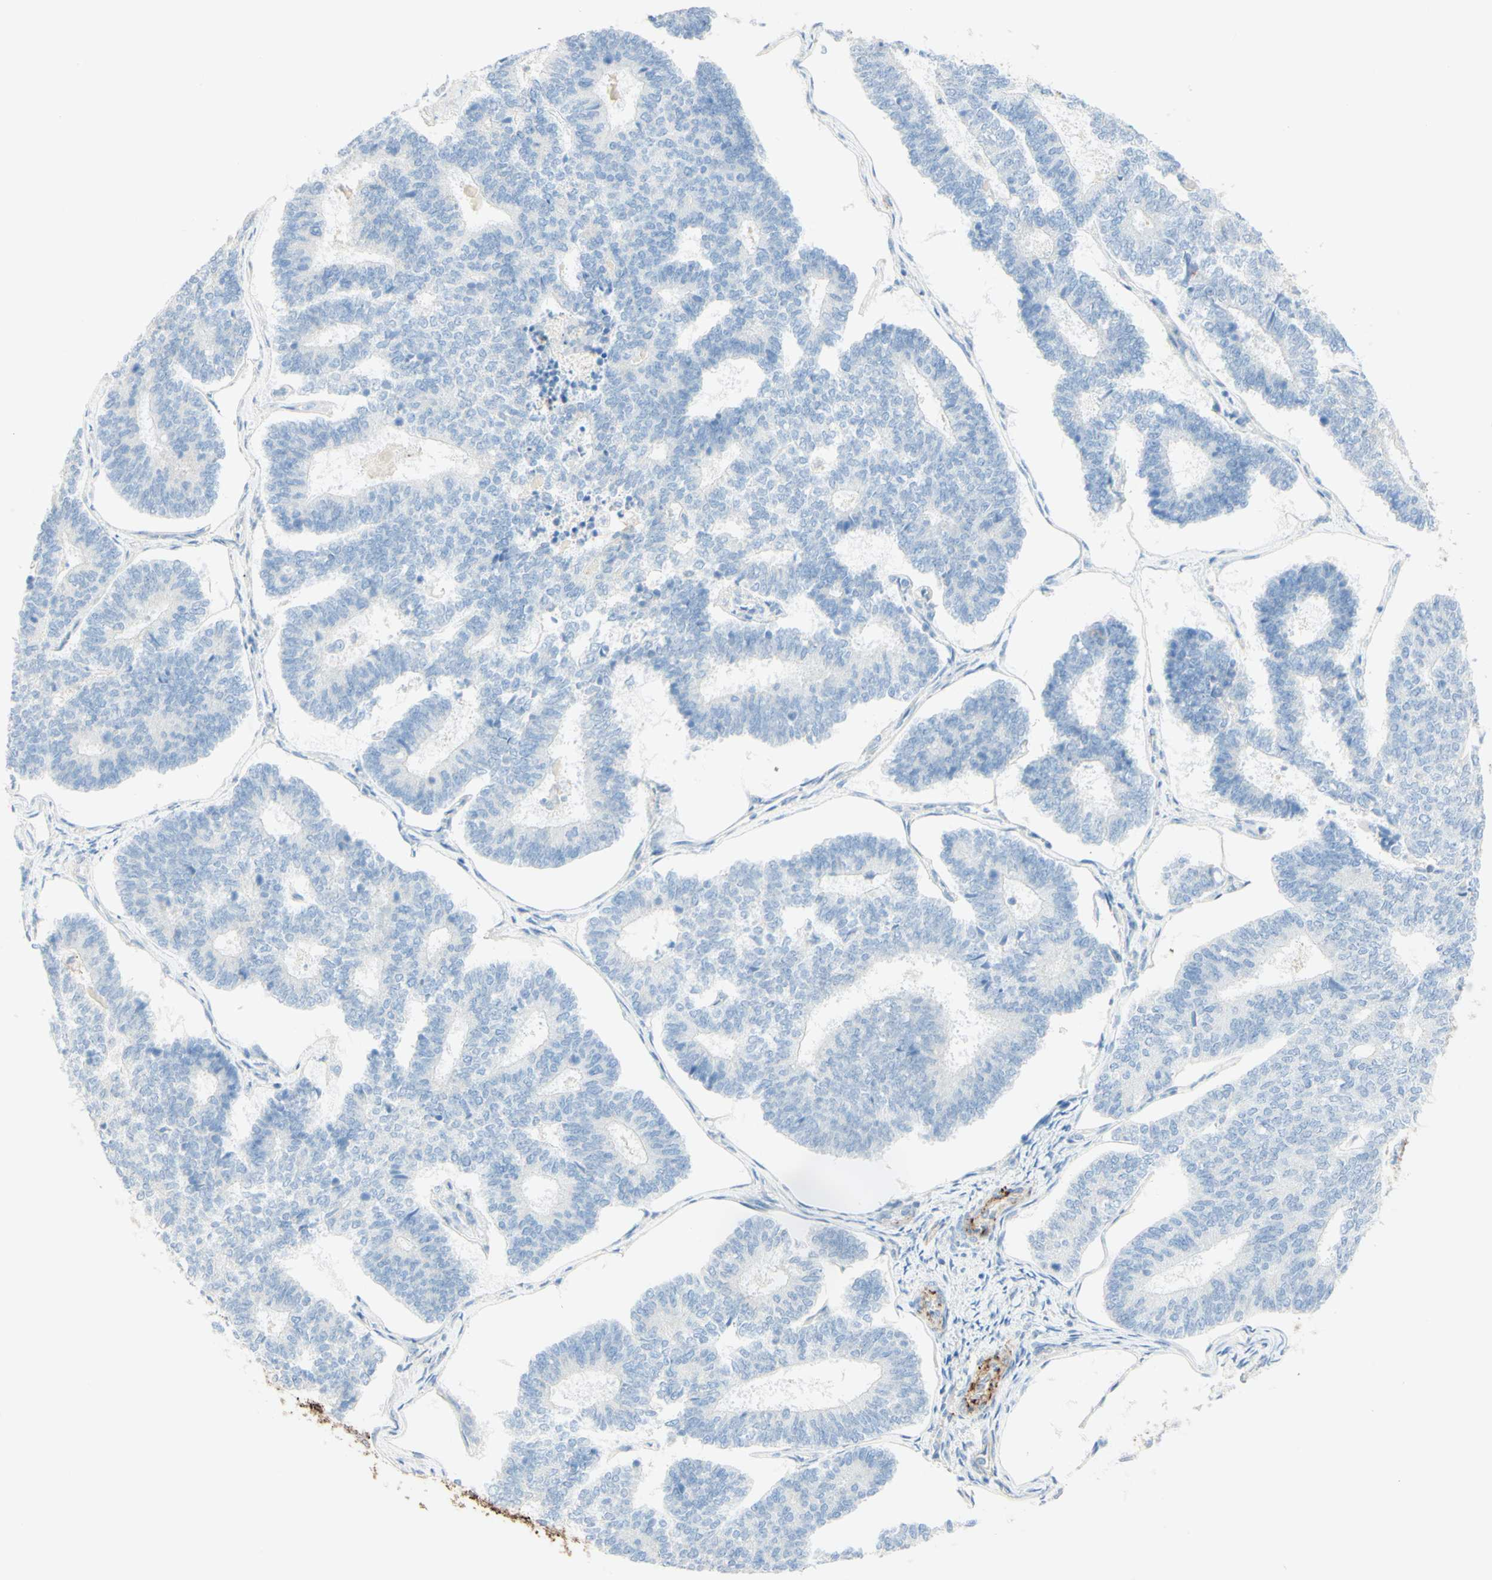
{"staining": {"intensity": "negative", "quantity": "none", "location": "none"}, "tissue": "endometrial cancer", "cell_type": "Tumor cells", "image_type": "cancer", "snomed": [{"axis": "morphology", "description": "Adenocarcinoma, NOS"}, {"axis": "topography", "description": "Endometrium"}], "caption": "This is an immunohistochemistry photomicrograph of adenocarcinoma (endometrial). There is no staining in tumor cells.", "gene": "ALCAM", "patient": {"sex": "female", "age": 70}}